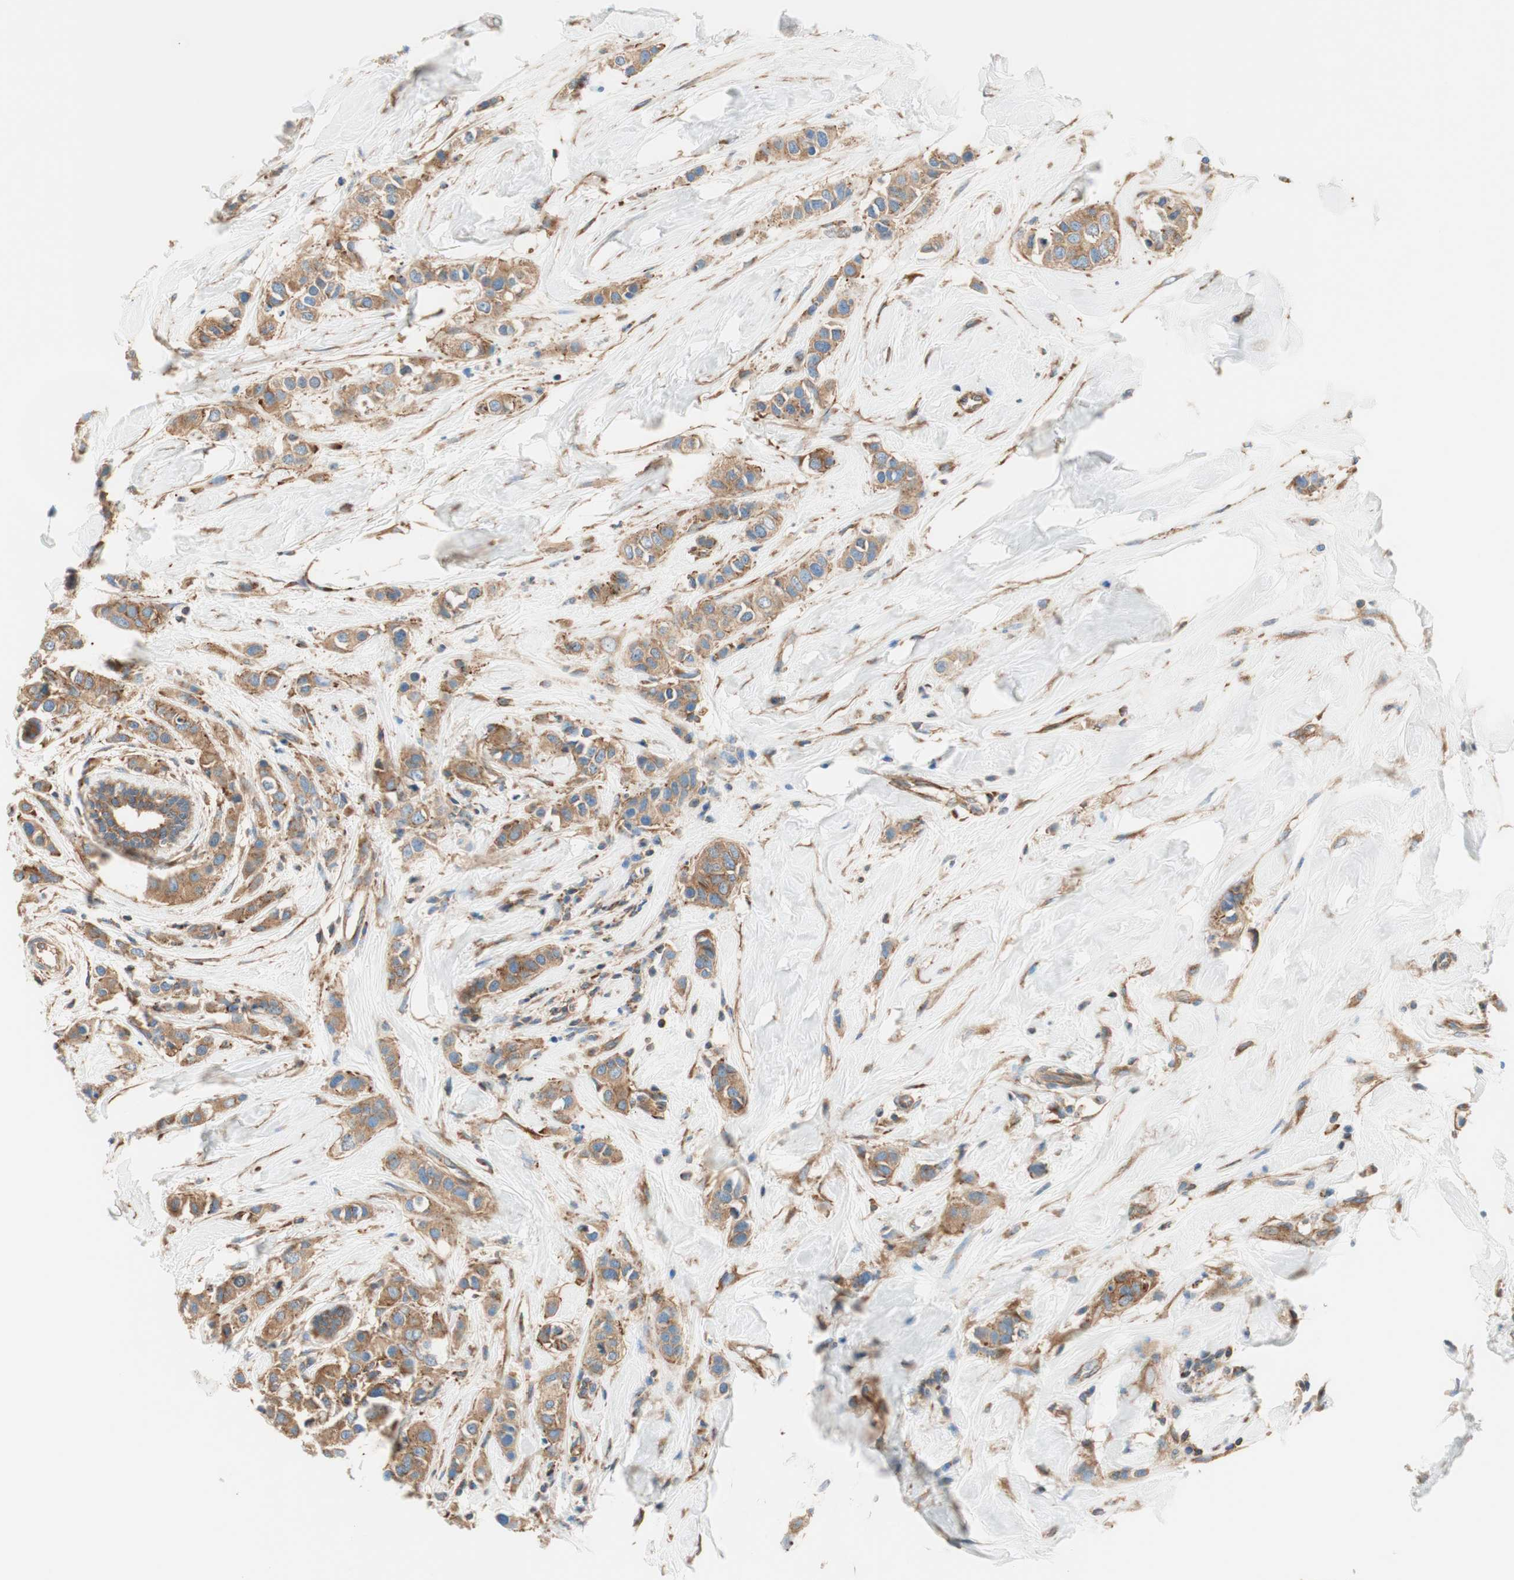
{"staining": {"intensity": "moderate", "quantity": ">75%", "location": "cytoplasmic/membranous"}, "tissue": "breast cancer", "cell_type": "Tumor cells", "image_type": "cancer", "snomed": [{"axis": "morphology", "description": "Normal tissue, NOS"}, {"axis": "morphology", "description": "Duct carcinoma"}, {"axis": "topography", "description": "Breast"}], "caption": "DAB (3,3'-diaminobenzidine) immunohistochemical staining of human invasive ductal carcinoma (breast) displays moderate cytoplasmic/membranous protein staining in about >75% of tumor cells. Using DAB (3,3'-diaminobenzidine) (brown) and hematoxylin (blue) stains, captured at high magnification using brightfield microscopy.", "gene": "VPS26A", "patient": {"sex": "female", "age": 50}}